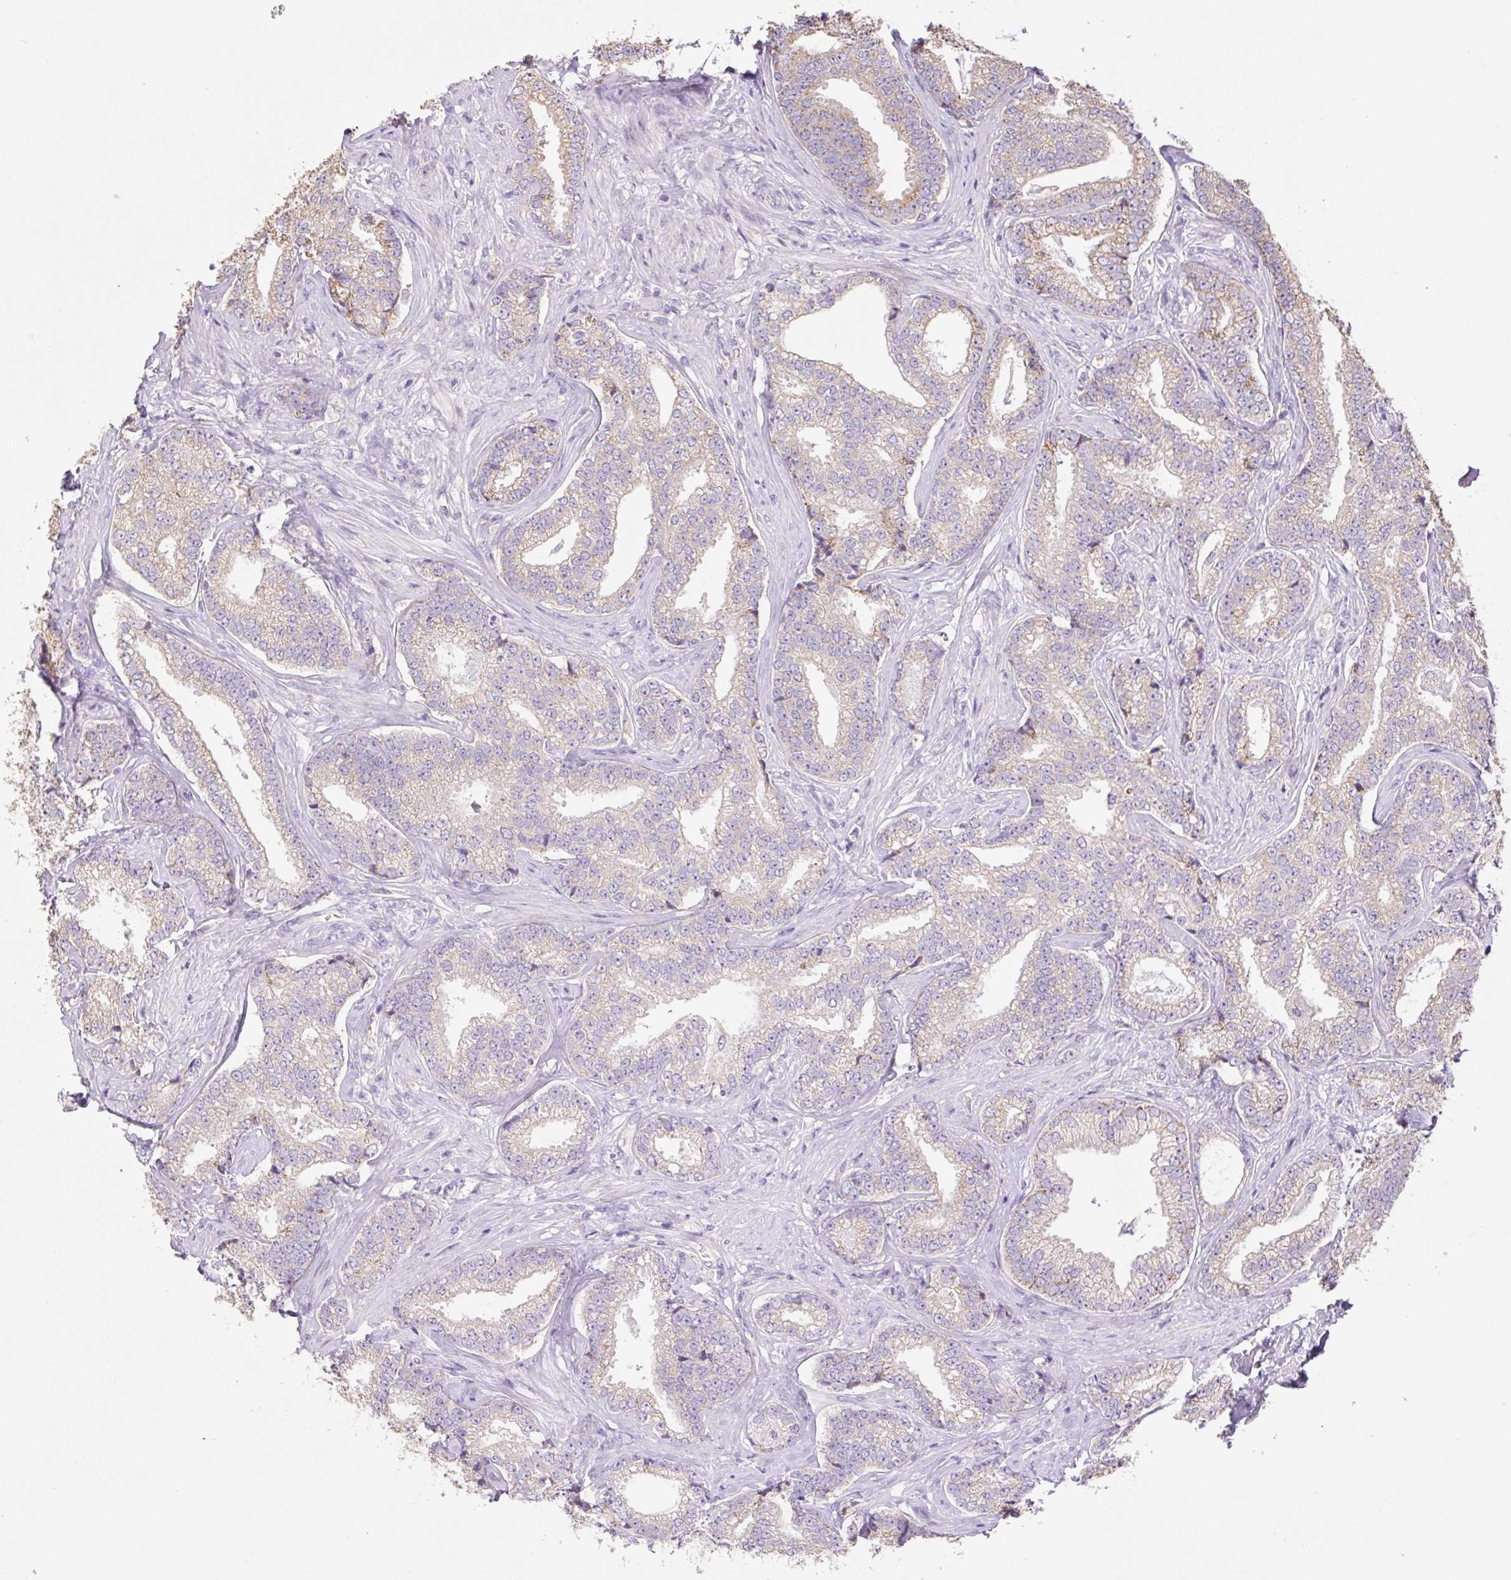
{"staining": {"intensity": "weak", "quantity": "<25%", "location": "cytoplasmic/membranous"}, "tissue": "prostate cancer", "cell_type": "Tumor cells", "image_type": "cancer", "snomed": [{"axis": "morphology", "description": "Adenocarcinoma, Low grade"}, {"axis": "topography", "description": "Prostate"}], "caption": "High magnification brightfield microscopy of prostate cancer (low-grade adenocarcinoma) stained with DAB (3,3'-diaminobenzidine) (brown) and counterstained with hematoxylin (blue): tumor cells show no significant positivity.", "gene": "COPZ2", "patient": {"sex": "male", "age": 63}}